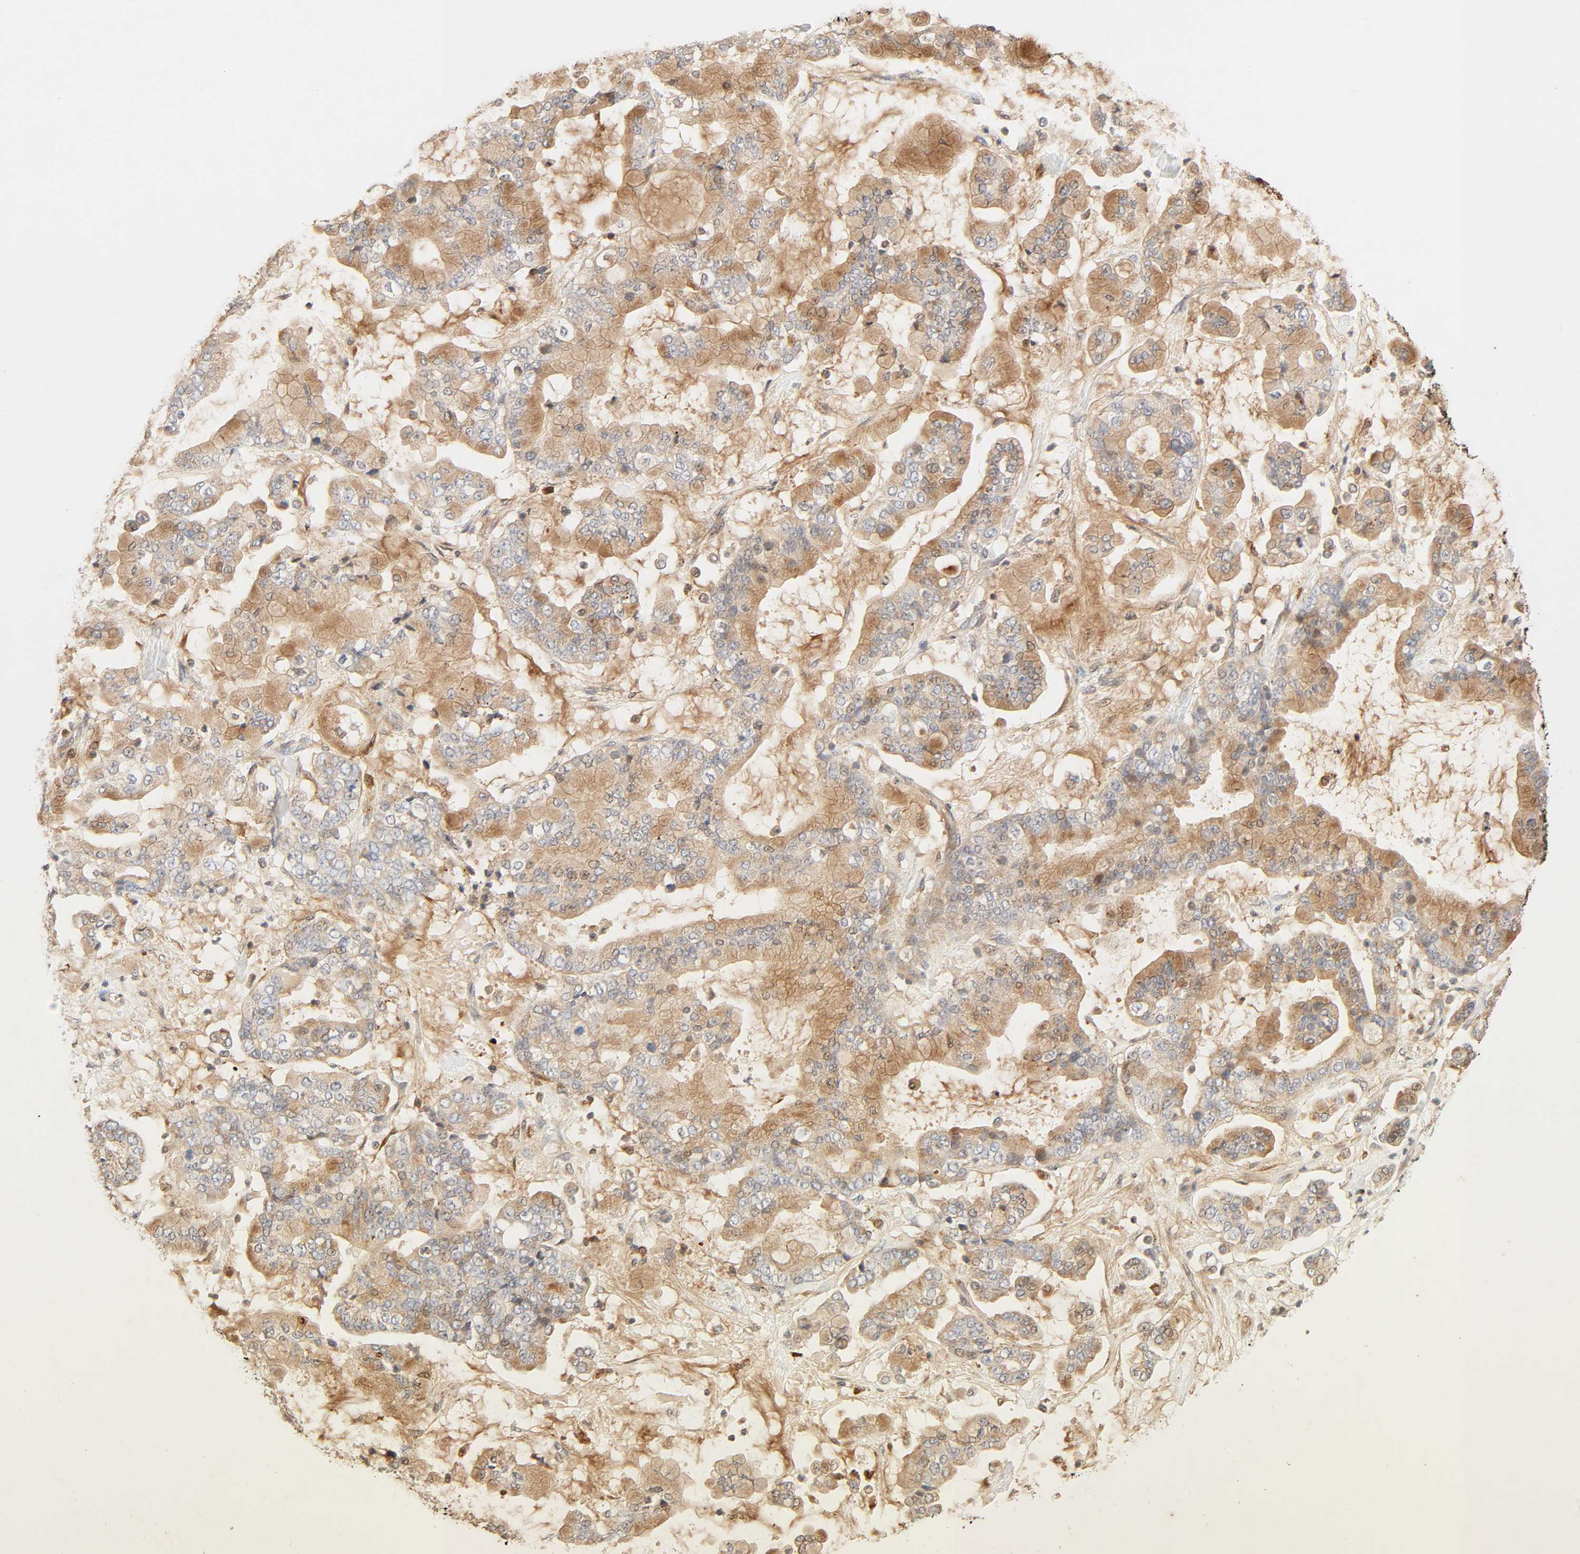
{"staining": {"intensity": "moderate", "quantity": ">75%", "location": "cytoplasmic/membranous"}, "tissue": "stomach cancer", "cell_type": "Tumor cells", "image_type": "cancer", "snomed": [{"axis": "morphology", "description": "Normal tissue, NOS"}, {"axis": "morphology", "description": "Adenocarcinoma, NOS"}, {"axis": "topography", "description": "Stomach, upper"}, {"axis": "topography", "description": "Stomach"}], "caption": "Human stomach adenocarcinoma stained for a protein (brown) exhibits moderate cytoplasmic/membranous positive expression in about >75% of tumor cells.", "gene": "MAPK6", "patient": {"sex": "male", "age": 76}}